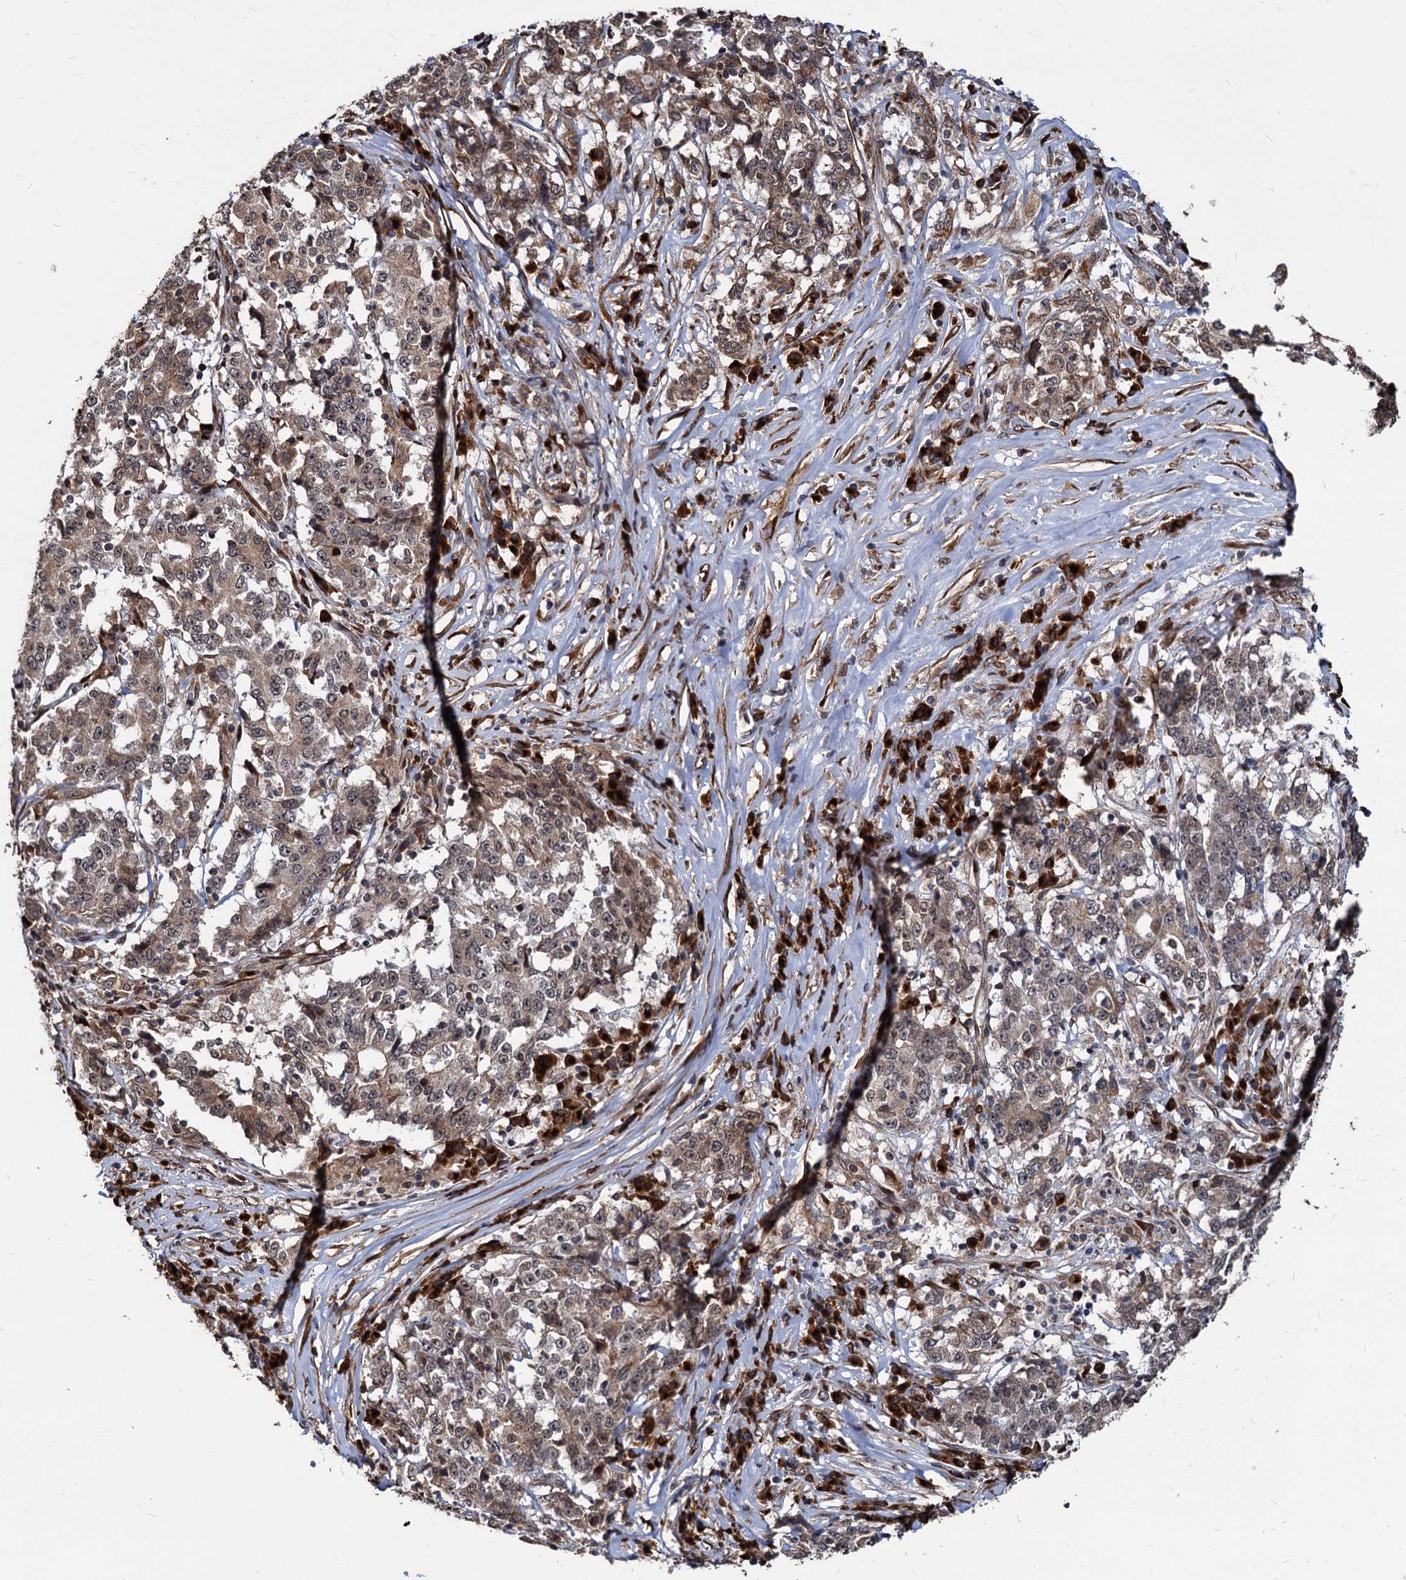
{"staining": {"intensity": "weak", "quantity": ">75%", "location": "cytoplasmic/membranous"}, "tissue": "stomach cancer", "cell_type": "Tumor cells", "image_type": "cancer", "snomed": [{"axis": "morphology", "description": "Adenocarcinoma, NOS"}, {"axis": "topography", "description": "Stomach"}], "caption": "Weak cytoplasmic/membranous expression for a protein is identified in about >75% of tumor cells of adenocarcinoma (stomach) using immunohistochemistry (IHC).", "gene": "SAAL1", "patient": {"sex": "male", "age": 59}}